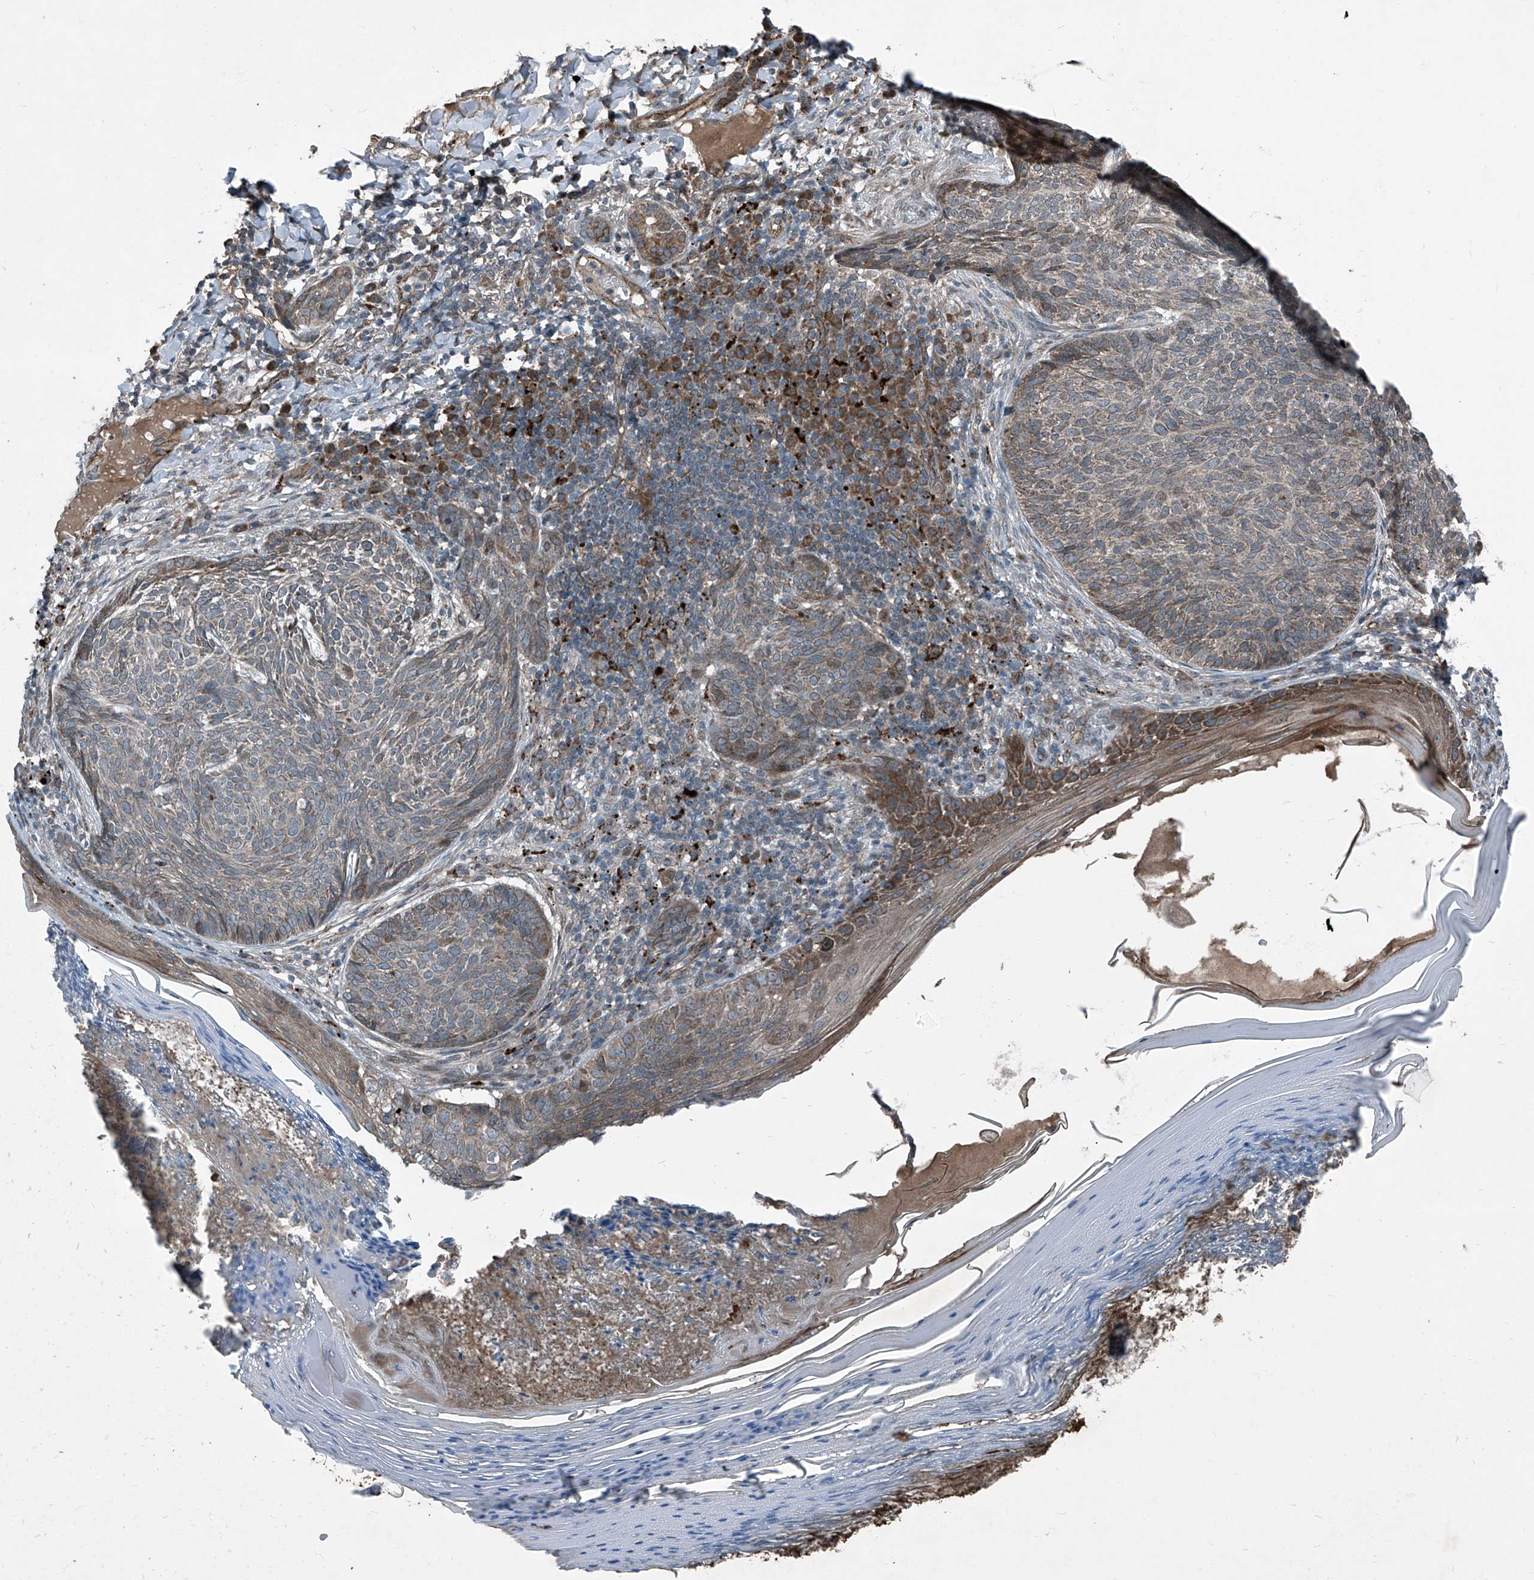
{"staining": {"intensity": "weak", "quantity": "<25%", "location": "cytoplasmic/membranous"}, "tissue": "skin cancer", "cell_type": "Tumor cells", "image_type": "cancer", "snomed": [{"axis": "morphology", "description": "Basal cell carcinoma"}, {"axis": "topography", "description": "Skin"}], "caption": "The histopathology image exhibits no staining of tumor cells in skin cancer (basal cell carcinoma).", "gene": "SENP2", "patient": {"sex": "male", "age": 85}}